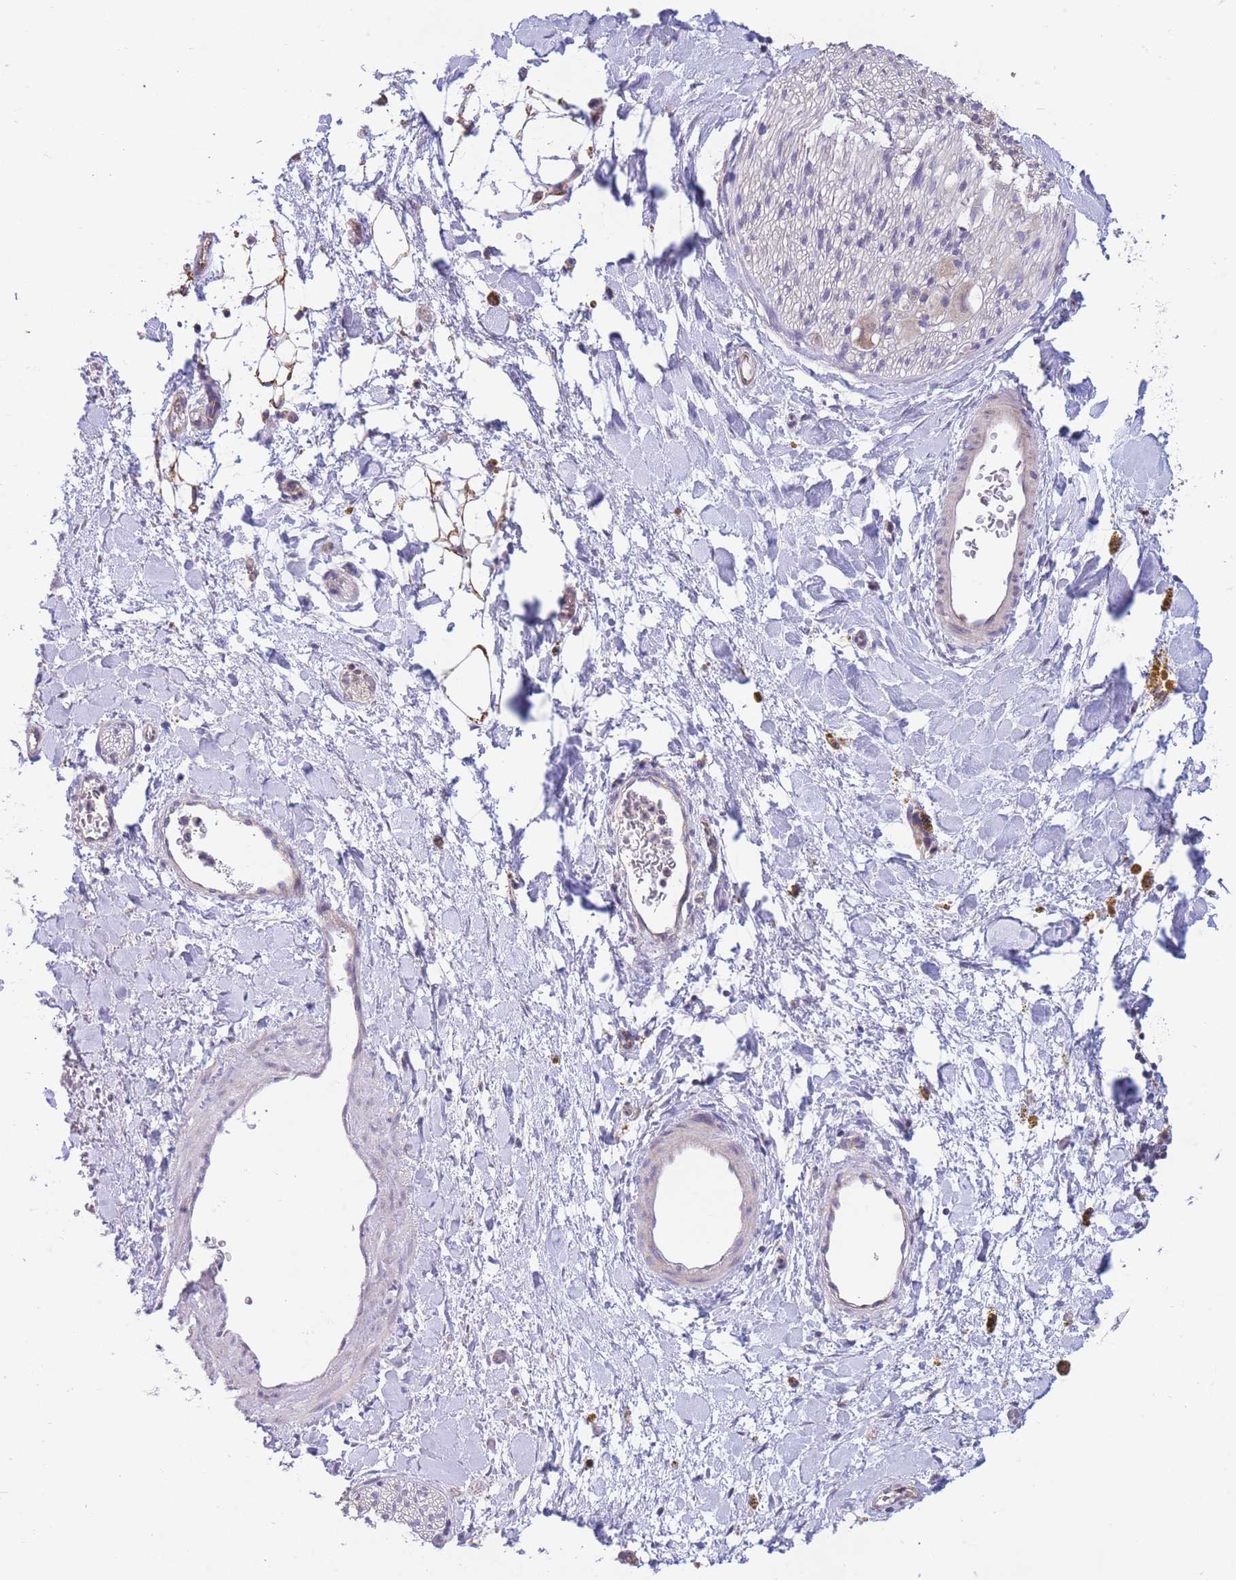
{"staining": {"intensity": "negative", "quantity": "none", "location": "none"}, "tissue": "adipose tissue", "cell_type": "Adipocytes", "image_type": "normal", "snomed": [{"axis": "morphology", "description": "Normal tissue, NOS"}, {"axis": "topography", "description": "Kidney"}, {"axis": "topography", "description": "Peripheral nerve tissue"}], "caption": "IHC of normal human adipose tissue reveals no expression in adipocytes.", "gene": "ALS2CL", "patient": {"sex": "male", "age": 7}}